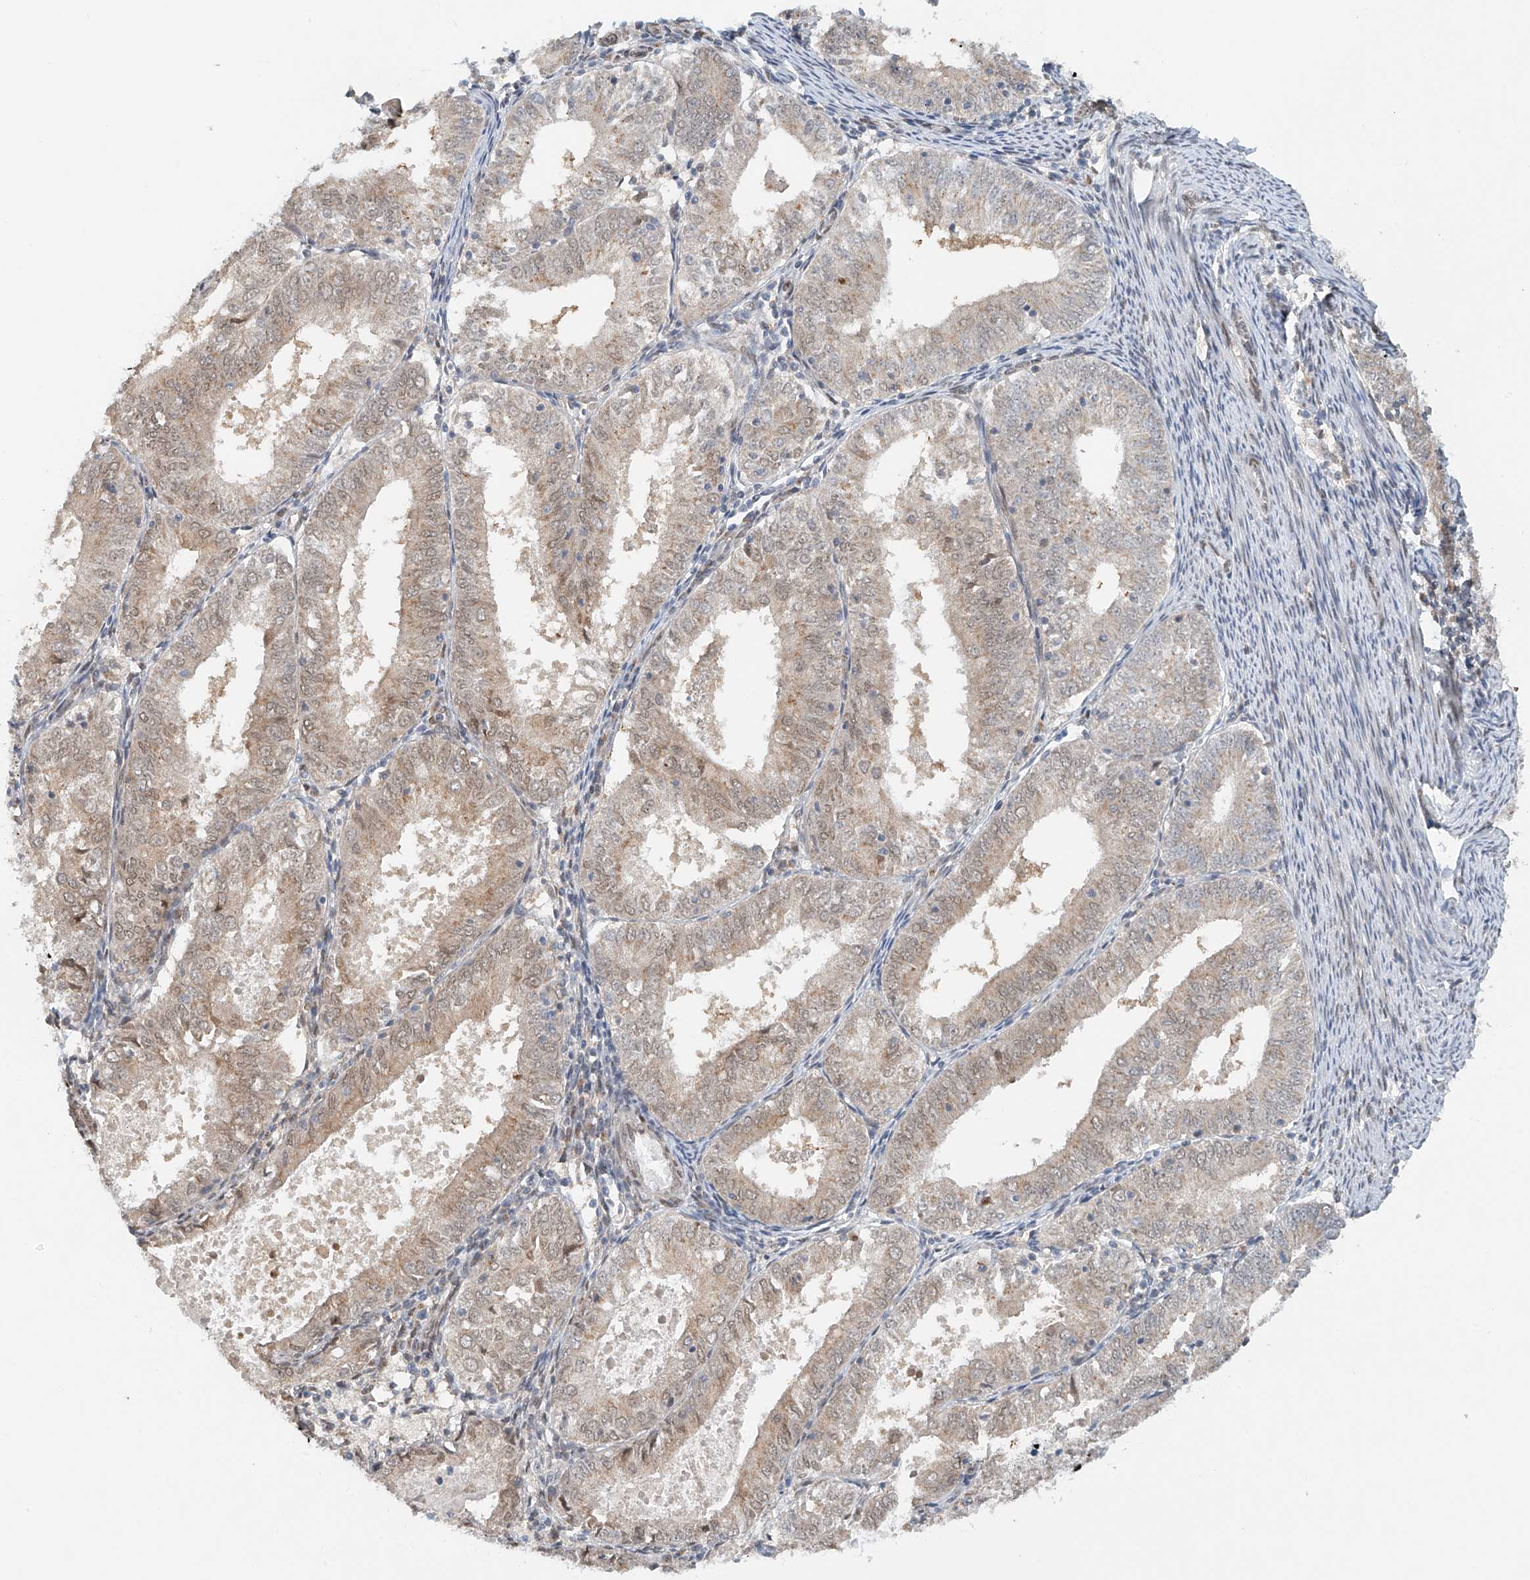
{"staining": {"intensity": "weak", "quantity": "<25%", "location": "cytoplasmic/membranous"}, "tissue": "endometrial cancer", "cell_type": "Tumor cells", "image_type": "cancer", "snomed": [{"axis": "morphology", "description": "Adenocarcinoma, NOS"}, {"axis": "topography", "description": "Endometrium"}], "caption": "Tumor cells show no significant positivity in adenocarcinoma (endometrial).", "gene": "STARD9", "patient": {"sex": "female", "age": 57}}